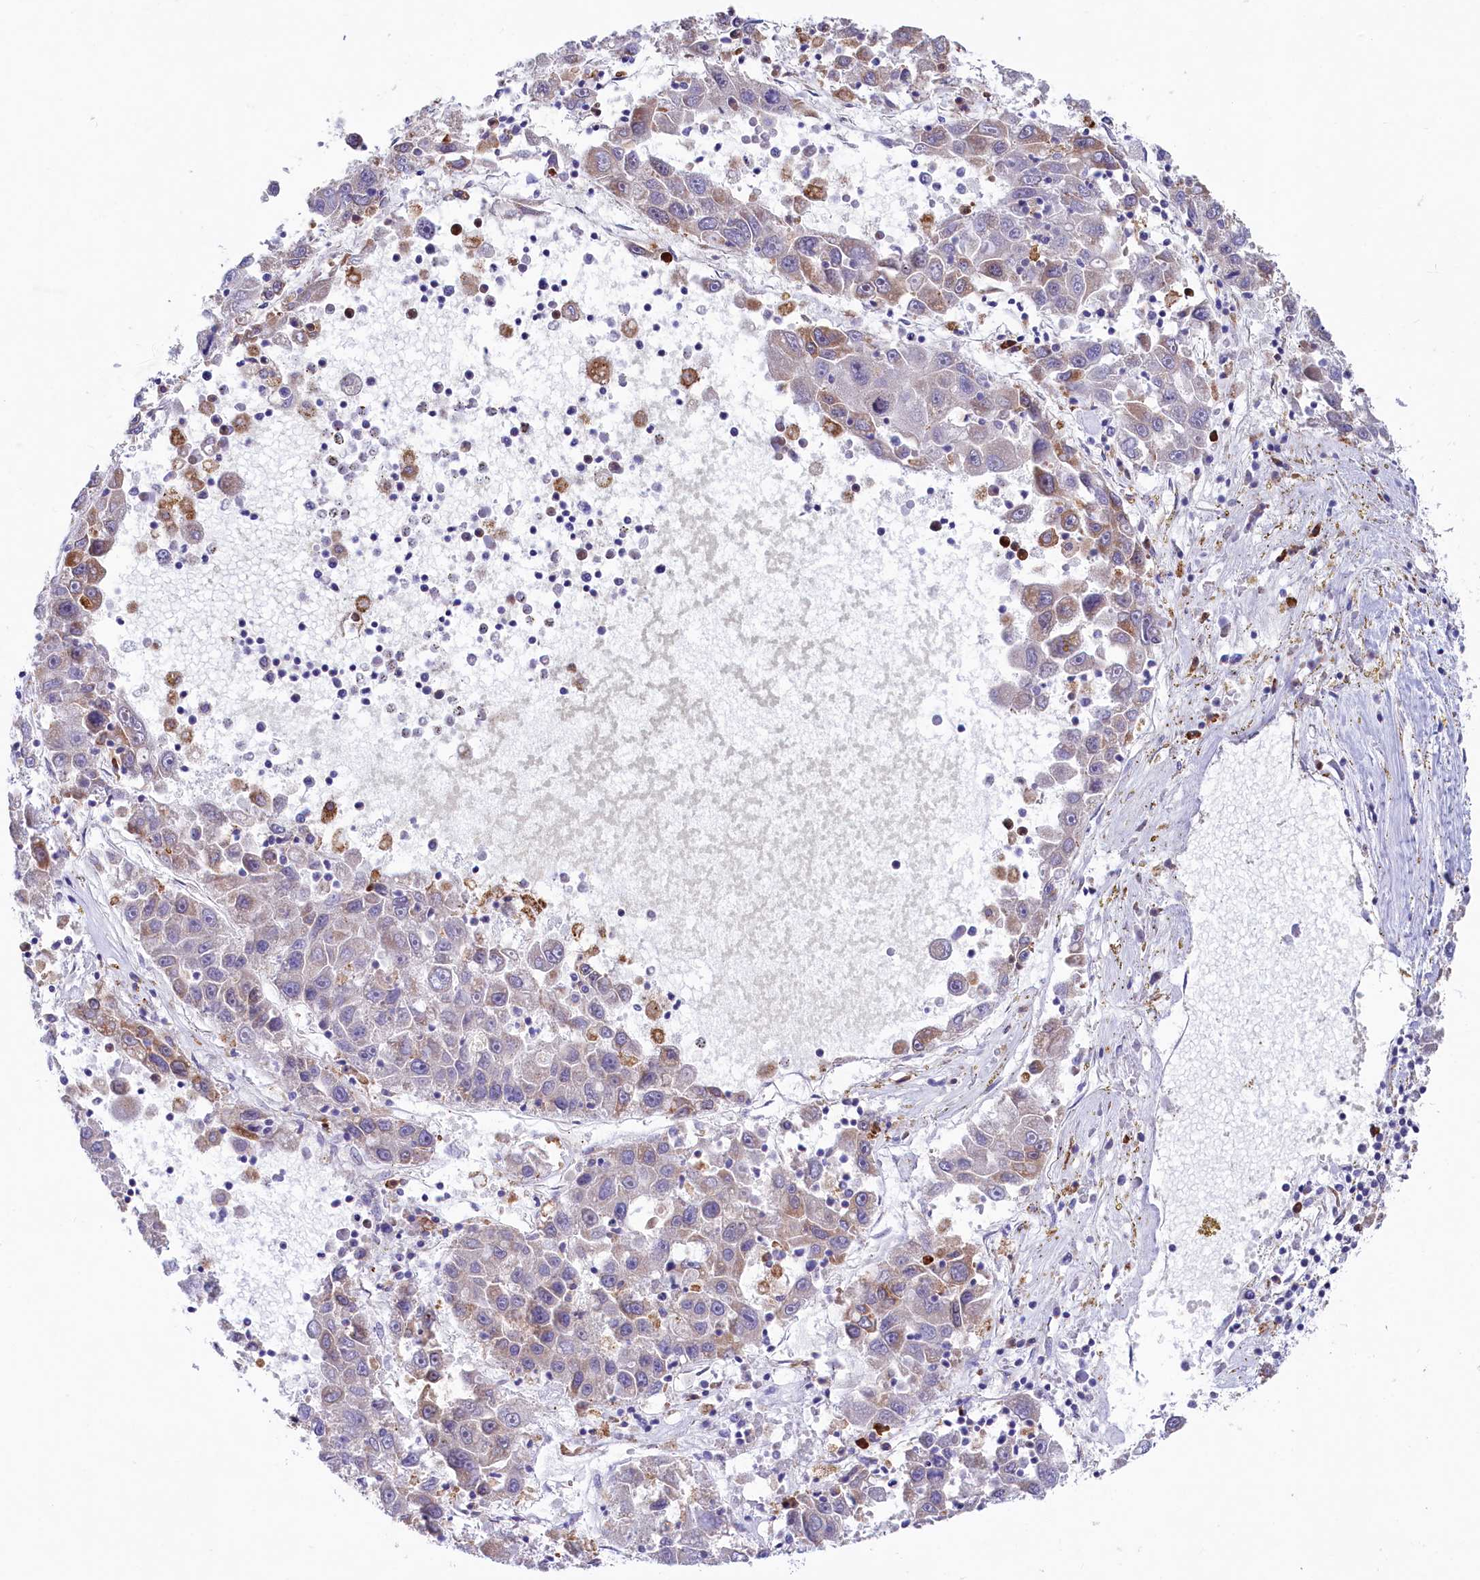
{"staining": {"intensity": "moderate", "quantity": "<25%", "location": "cytoplasmic/membranous"}, "tissue": "liver cancer", "cell_type": "Tumor cells", "image_type": "cancer", "snomed": [{"axis": "morphology", "description": "Carcinoma, Hepatocellular, NOS"}, {"axis": "topography", "description": "Liver"}], "caption": "Protein staining of liver cancer tissue reveals moderate cytoplasmic/membranous staining in approximately <25% of tumor cells.", "gene": "CHID1", "patient": {"sex": "male", "age": 49}}